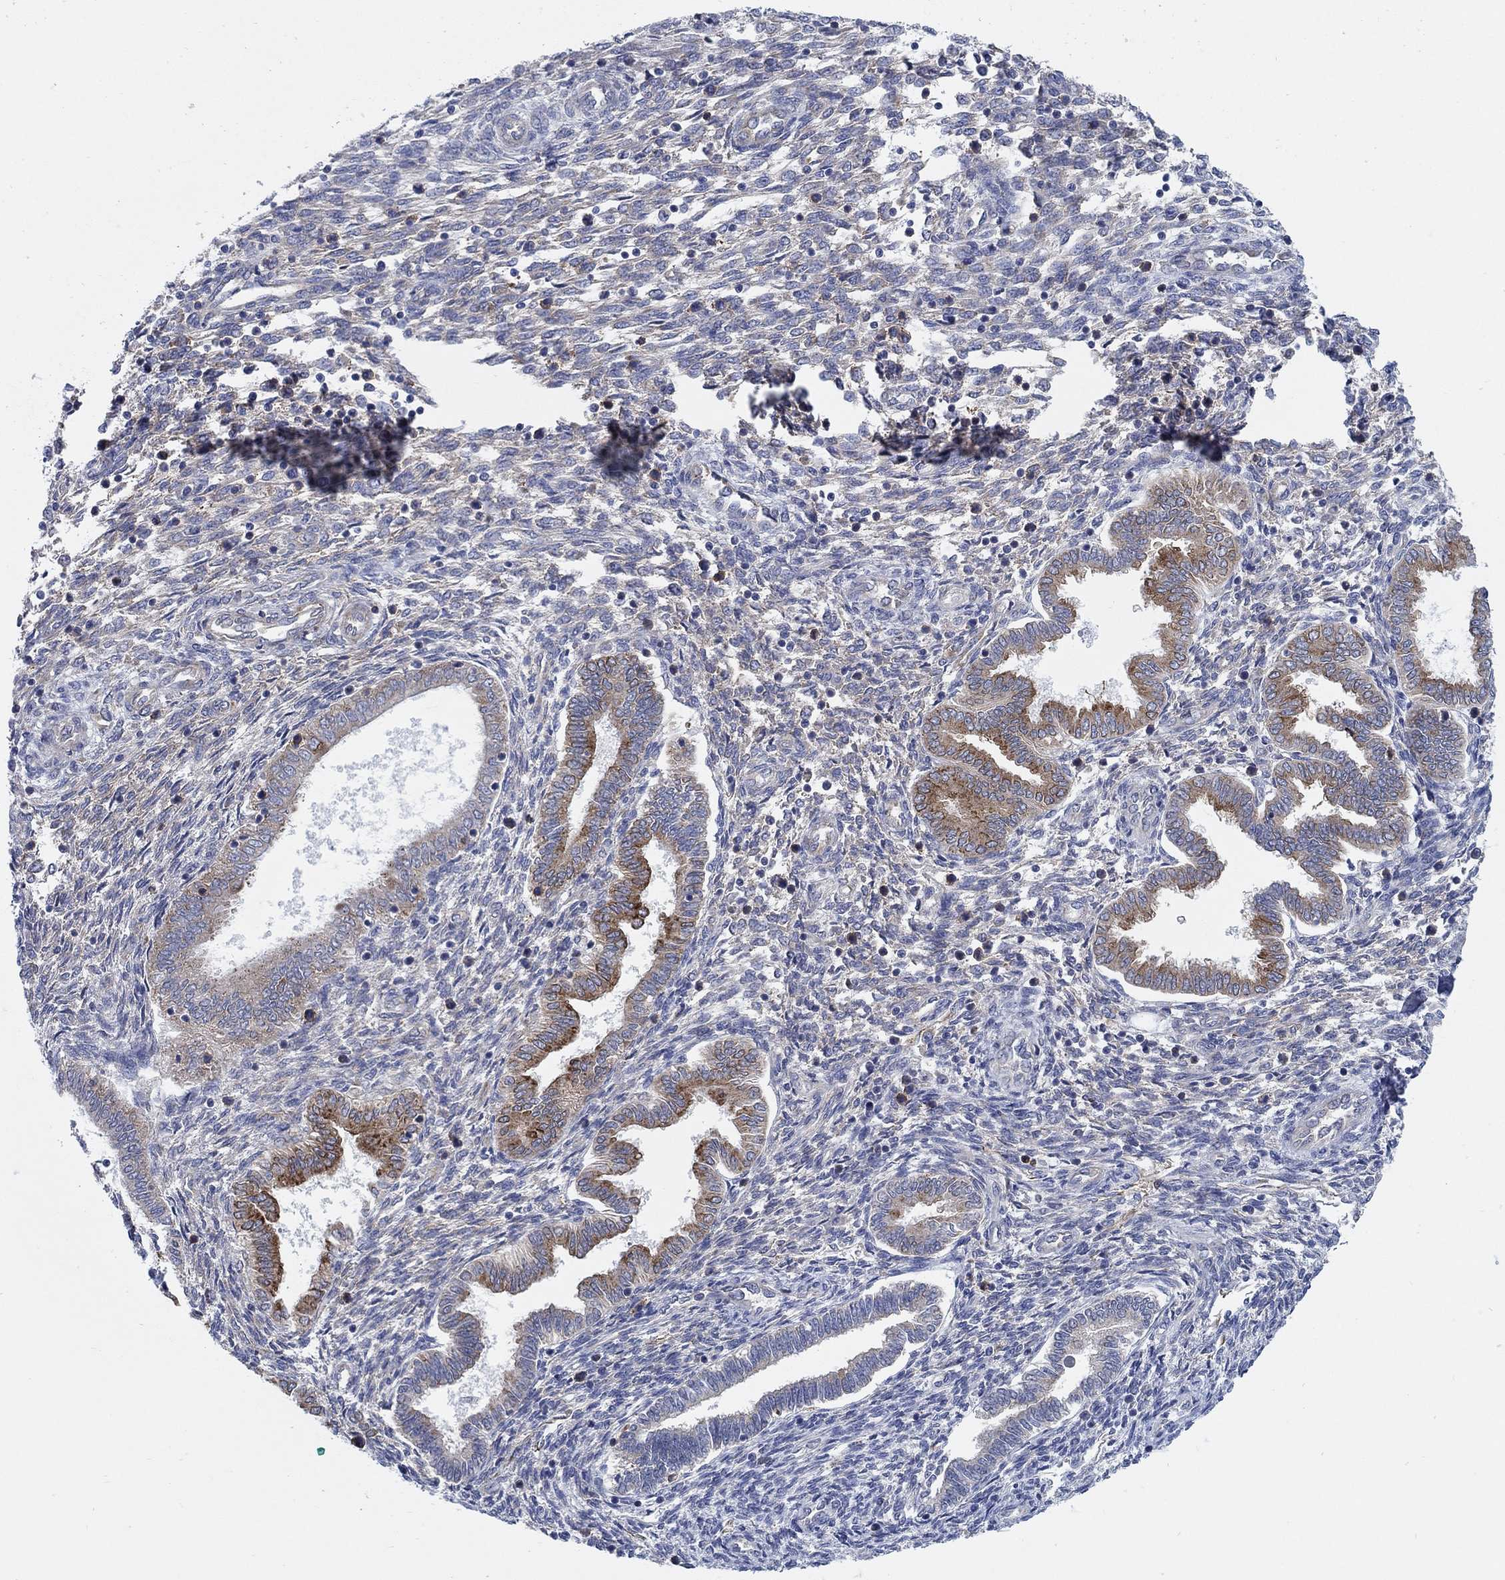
{"staining": {"intensity": "weak", "quantity": "<25%", "location": "cytoplasmic/membranous"}, "tissue": "endometrium", "cell_type": "Cells in endometrial stroma", "image_type": "normal", "snomed": [{"axis": "morphology", "description": "Normal tissue, NOS"}, {"axis": "topography", "description": "Endometrium"}], "caption": "This is a histopathology image of IHC staining of normal endometrium, which shows no positivity in cells in endometrial stroma. The staining is performed using DAB (3,3'-diaminobenzidine) brown chromogen with nuclei counter-stained in using hematoxylin.", "gene": "TMEM59", "patient": {"sex": "female", "age": 42}}